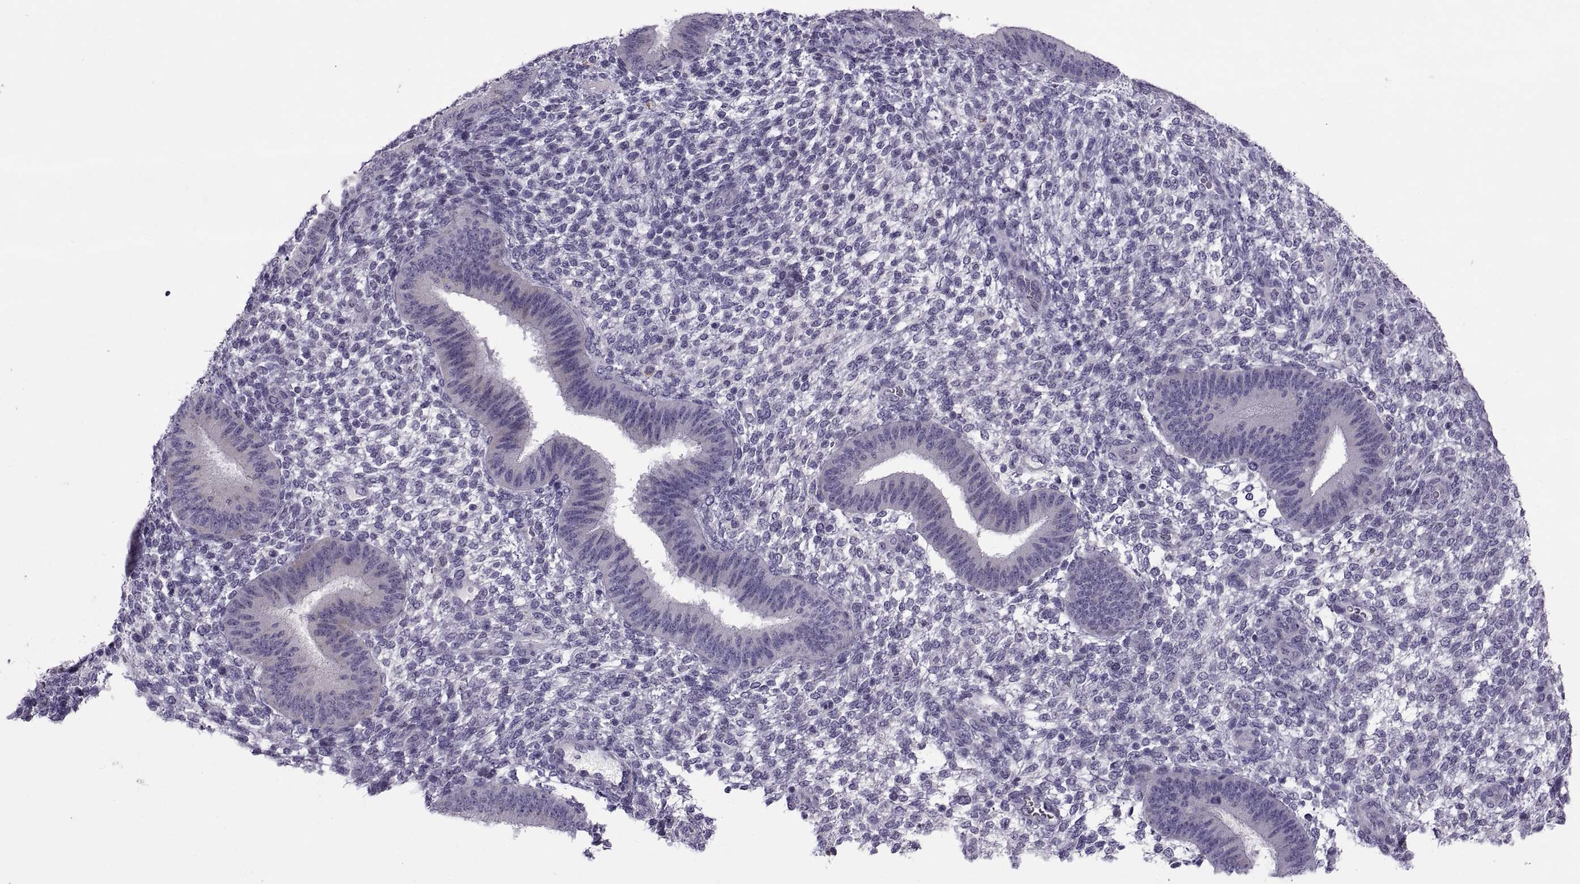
{"staining": {"intensity": "negative", "quantity": "none", "location": "none"}, "tissue": "endometrium", "cell_type": "Cells in endometrial stroma", "image_type": "normal", "snomed": [{"axis": "morphology", "description": "Normal tissue, NOS"}, {"axis": "topography", "description": "Endometrium"}], "caption": "A micrograph of endometrium stained for a protein reveals no brown staining in cells in endometrial stroma. (Brightfield microscopy of DAB IHC at high magnification).", "gene": "MAGEB1", "patient": {"sex": "female", "age": 39}}